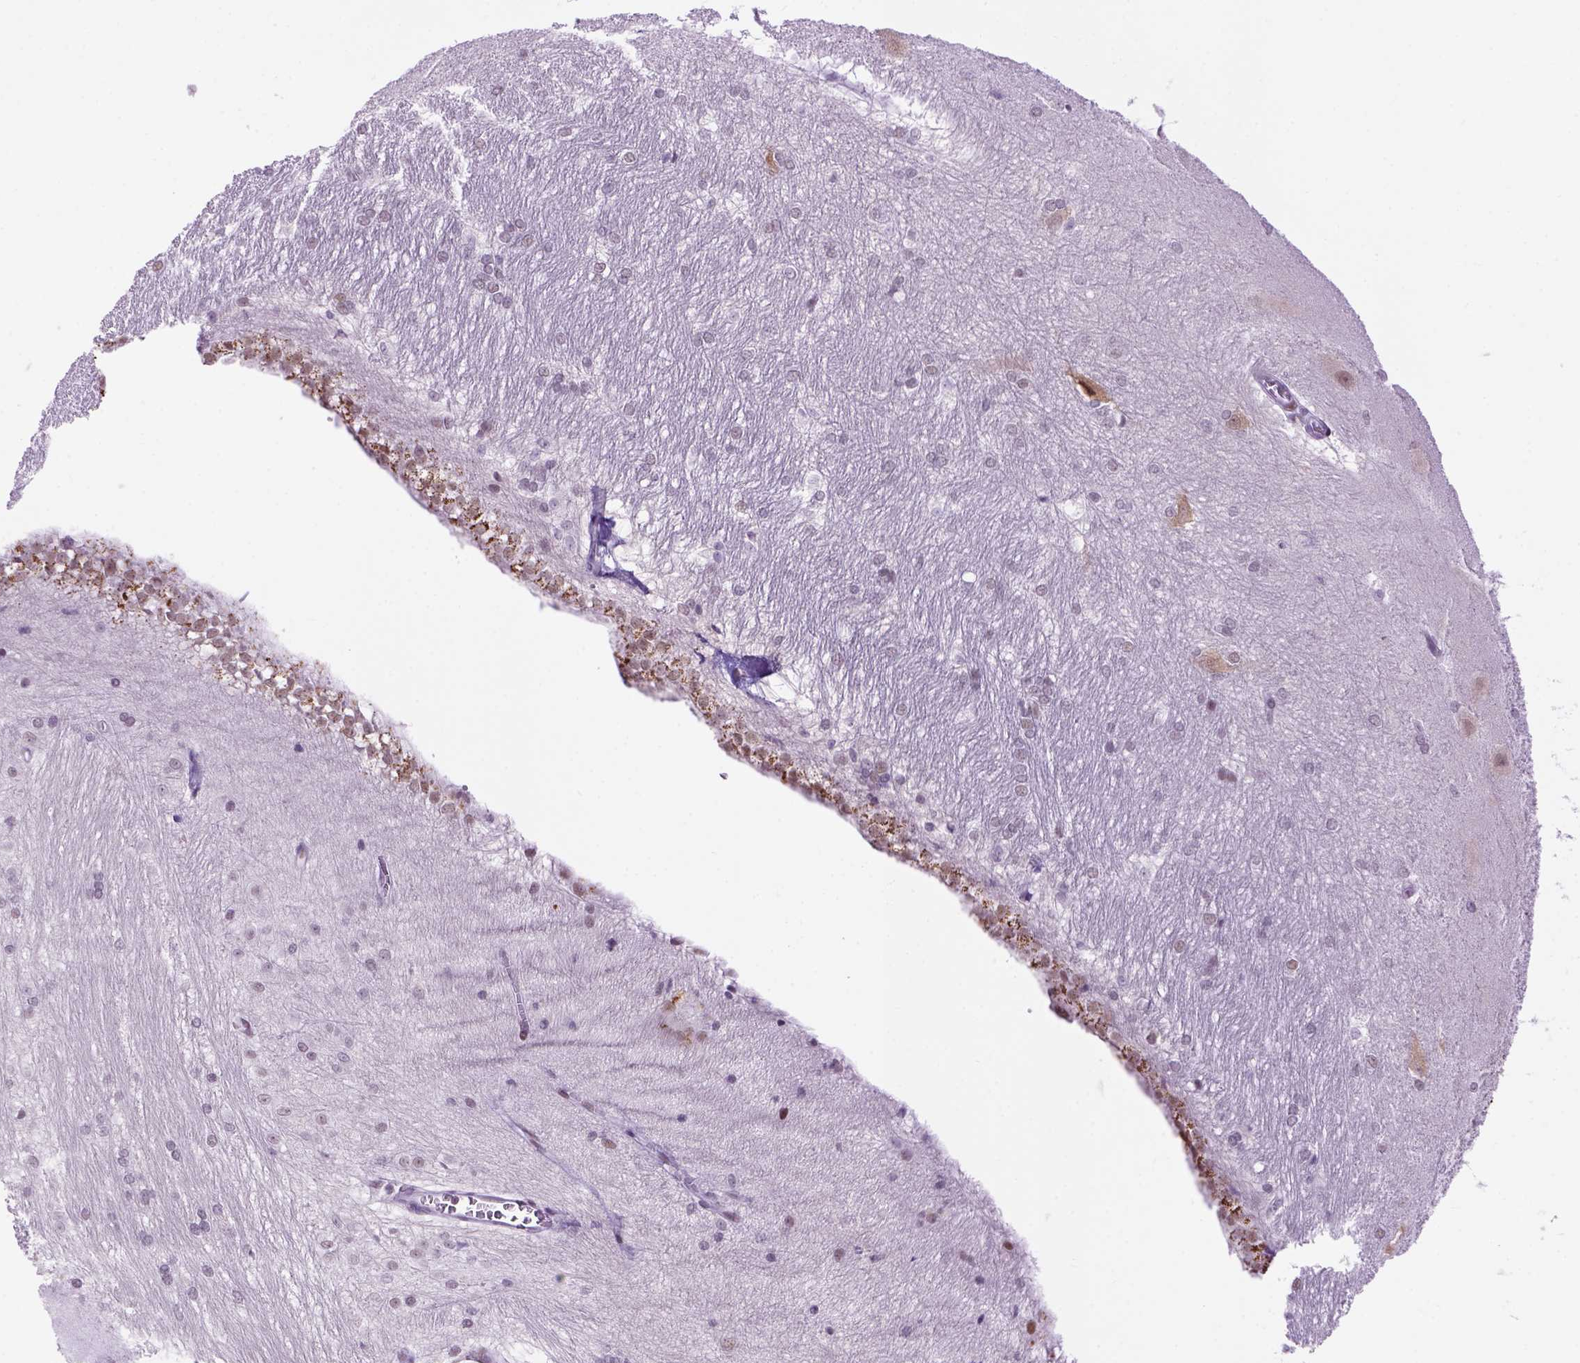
{"staining": {"intensity": "negative", "quantity": "none", "location": "none"}, "tissue": "hippocampus", "cell_type": "Glial cells", "image_type": "normal", "snomed": [{"axis": "morphology", "description": "Normal tissue, NOS"}, {"axis": "topography", "description": "Cerebral cortex"}, {"axis": "topography", "description": "Hippocampus"}], "caption": "Immunohistochemistry (IHC) image of unremarkable hippocampus: hippocampus stained with DAB demonstrates no significant protein staining in glial cells.", "gene": "TBPL1", "patient": {"sex": "female", "age": 19}}